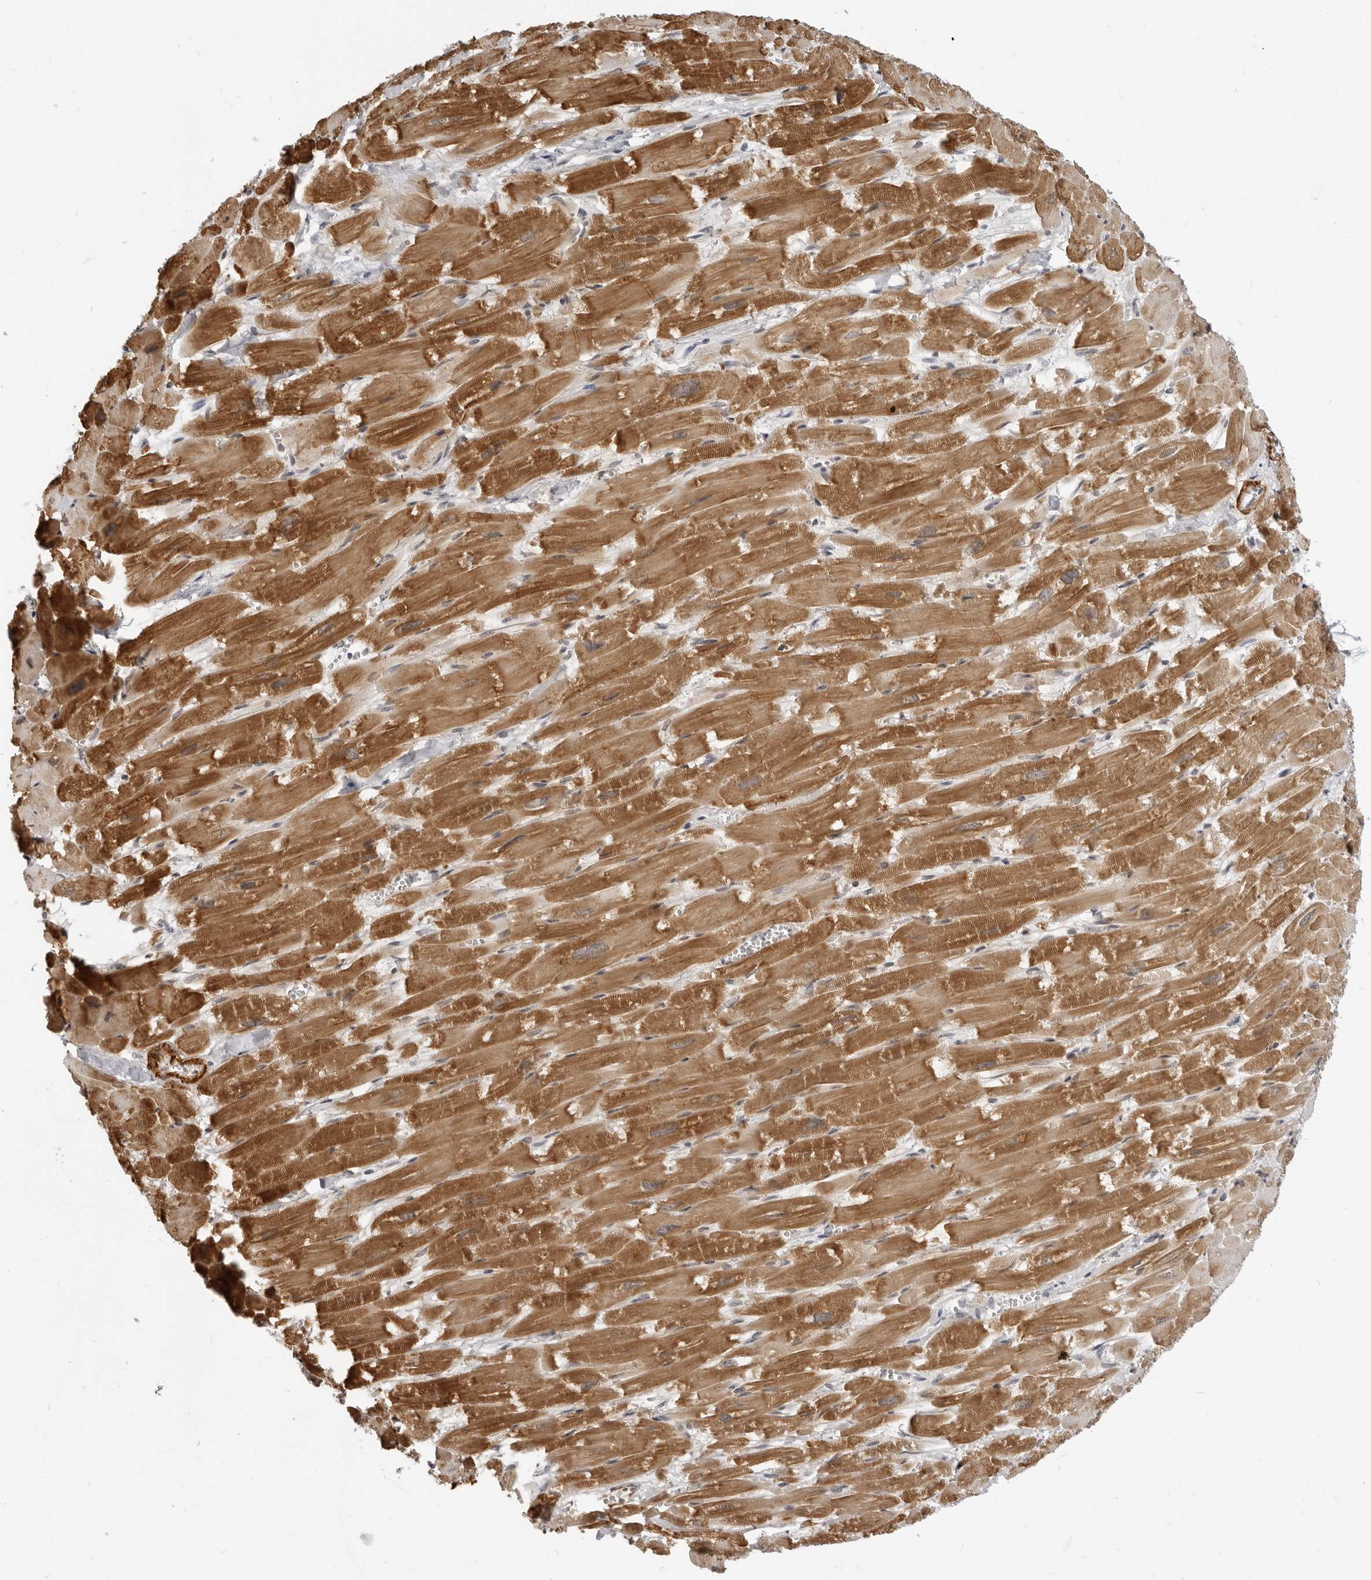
{"staining": {"intensity": "moderate", "quantity": ">75%", "location": "cytoplasmic/membranous"}, "tissue": "heart muscle", "cell_type": "Cardiomyocytes", "image_type": "normal", "snomed": [{"axis": "morphology", "description": "Normal tissue, NOS"}, {"axis": "topography", "description": "Heart"}], "caption": "Immunohistochemistry (IHC) (DAB) staining of unremarkable human heart muscle demonstrates moderate cytoplasmic/membranous protein positivity in approximately >75% of cardiomyocytes.", "gene": "SRGAP2", "patient": {"sex": "male", "age": 54}}